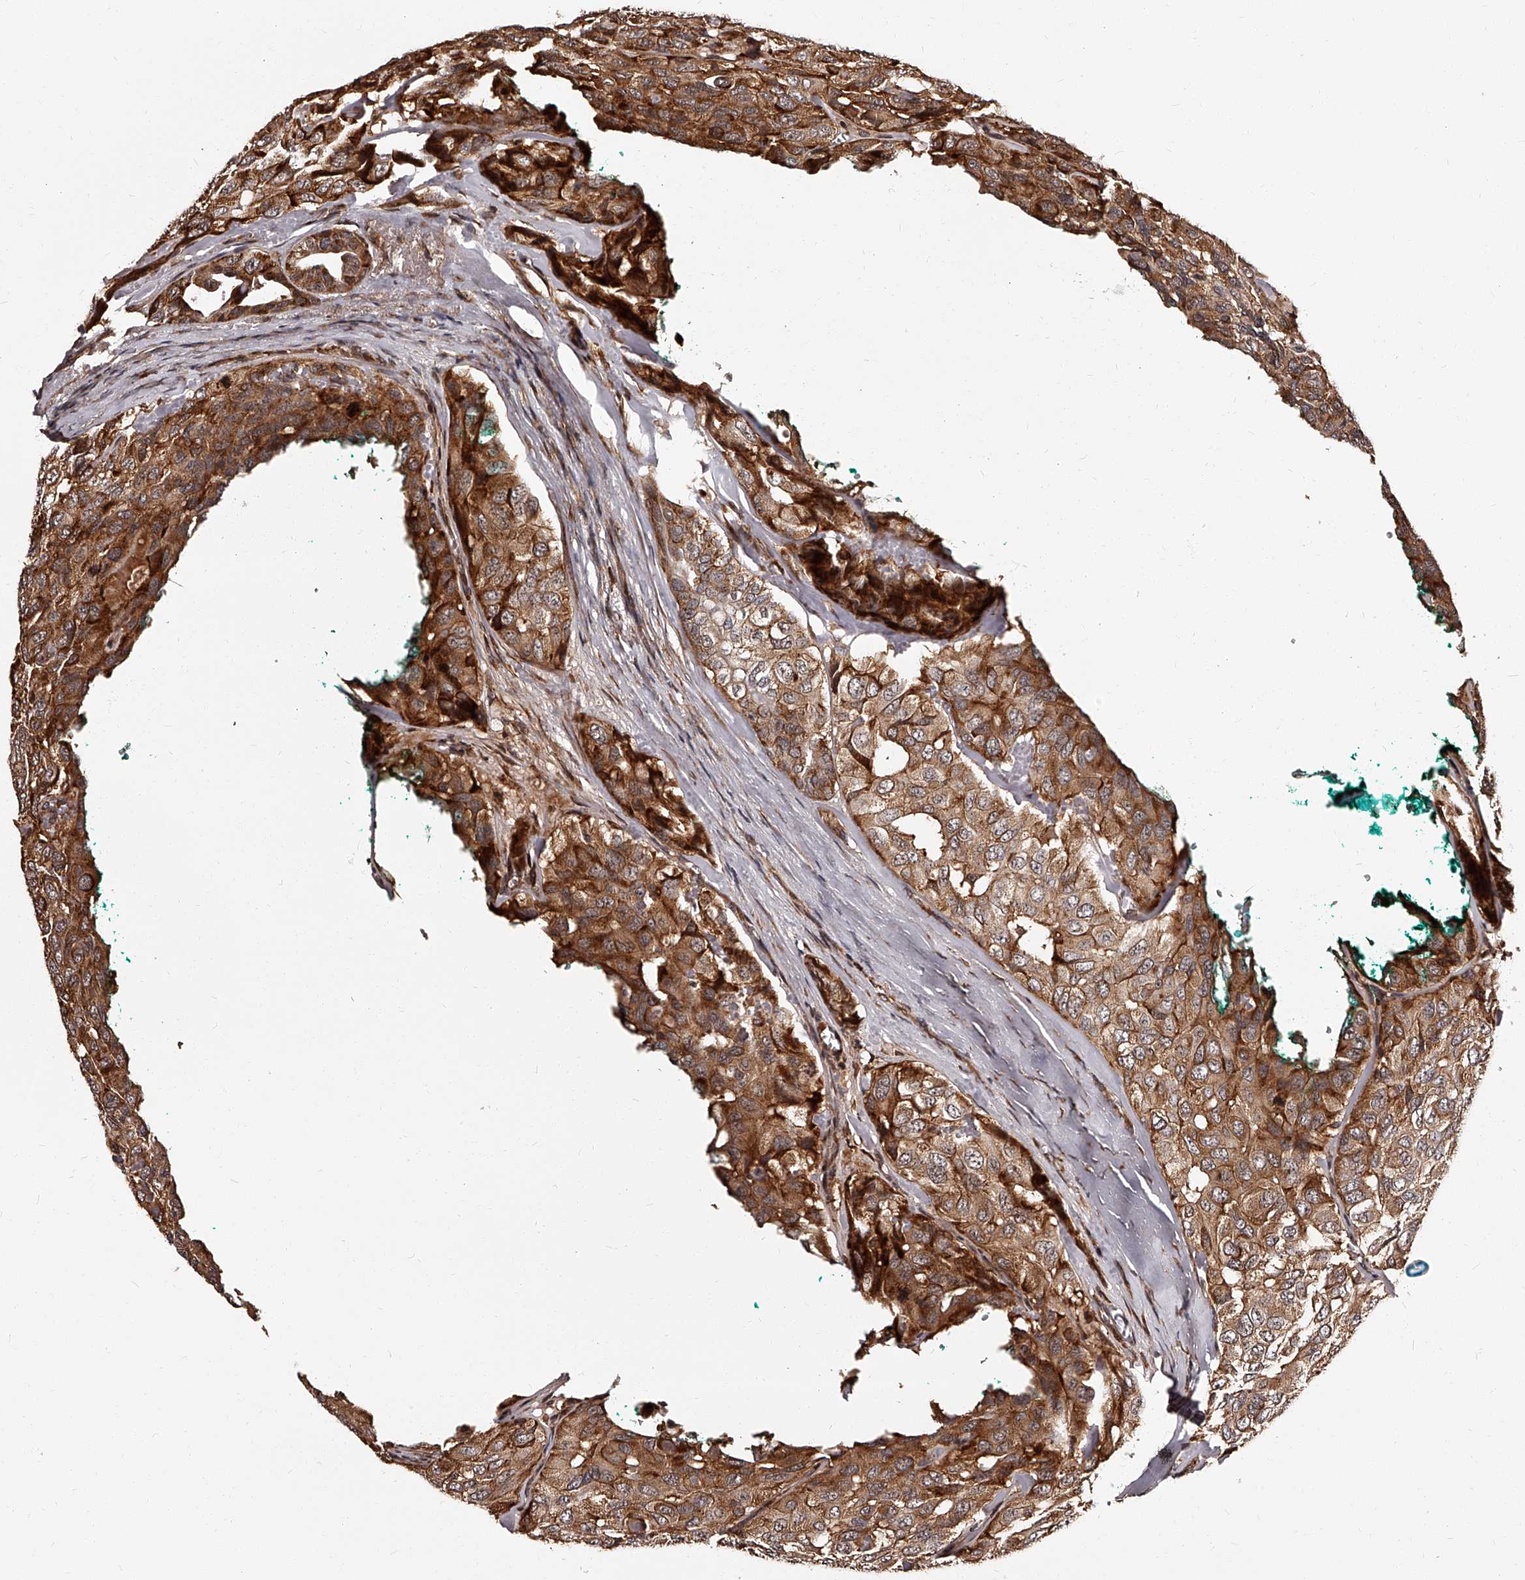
{"staining": {"intensity": "strong", "quantity": ">75%", "location": "cytoplasmic/membranous"}, "tissue": "head and neck cancer", "cell_type": "Tumor cells", "image_type": "cancer", "snomed": [{"axis": "morphology", "description": "Adenocarcinoma, NOS"}, {"axis": "topography", "description": "Salivary gland, NOS"}, {"axis": "topography", "description": "Head-Neck"}], "caption": "High-magnification brightfield microscopy of head and neck cancer stained with DAB (3,3'-diaminobenzidine) (brown) and counterstained with hematoxylin (blue). tumor cells exhibit strong cytoplasmic/membranous positivity is seen in approximately>75% of cells.", "gene": "RSC1A1", "patient": {"sex": "female", "age": 76}}